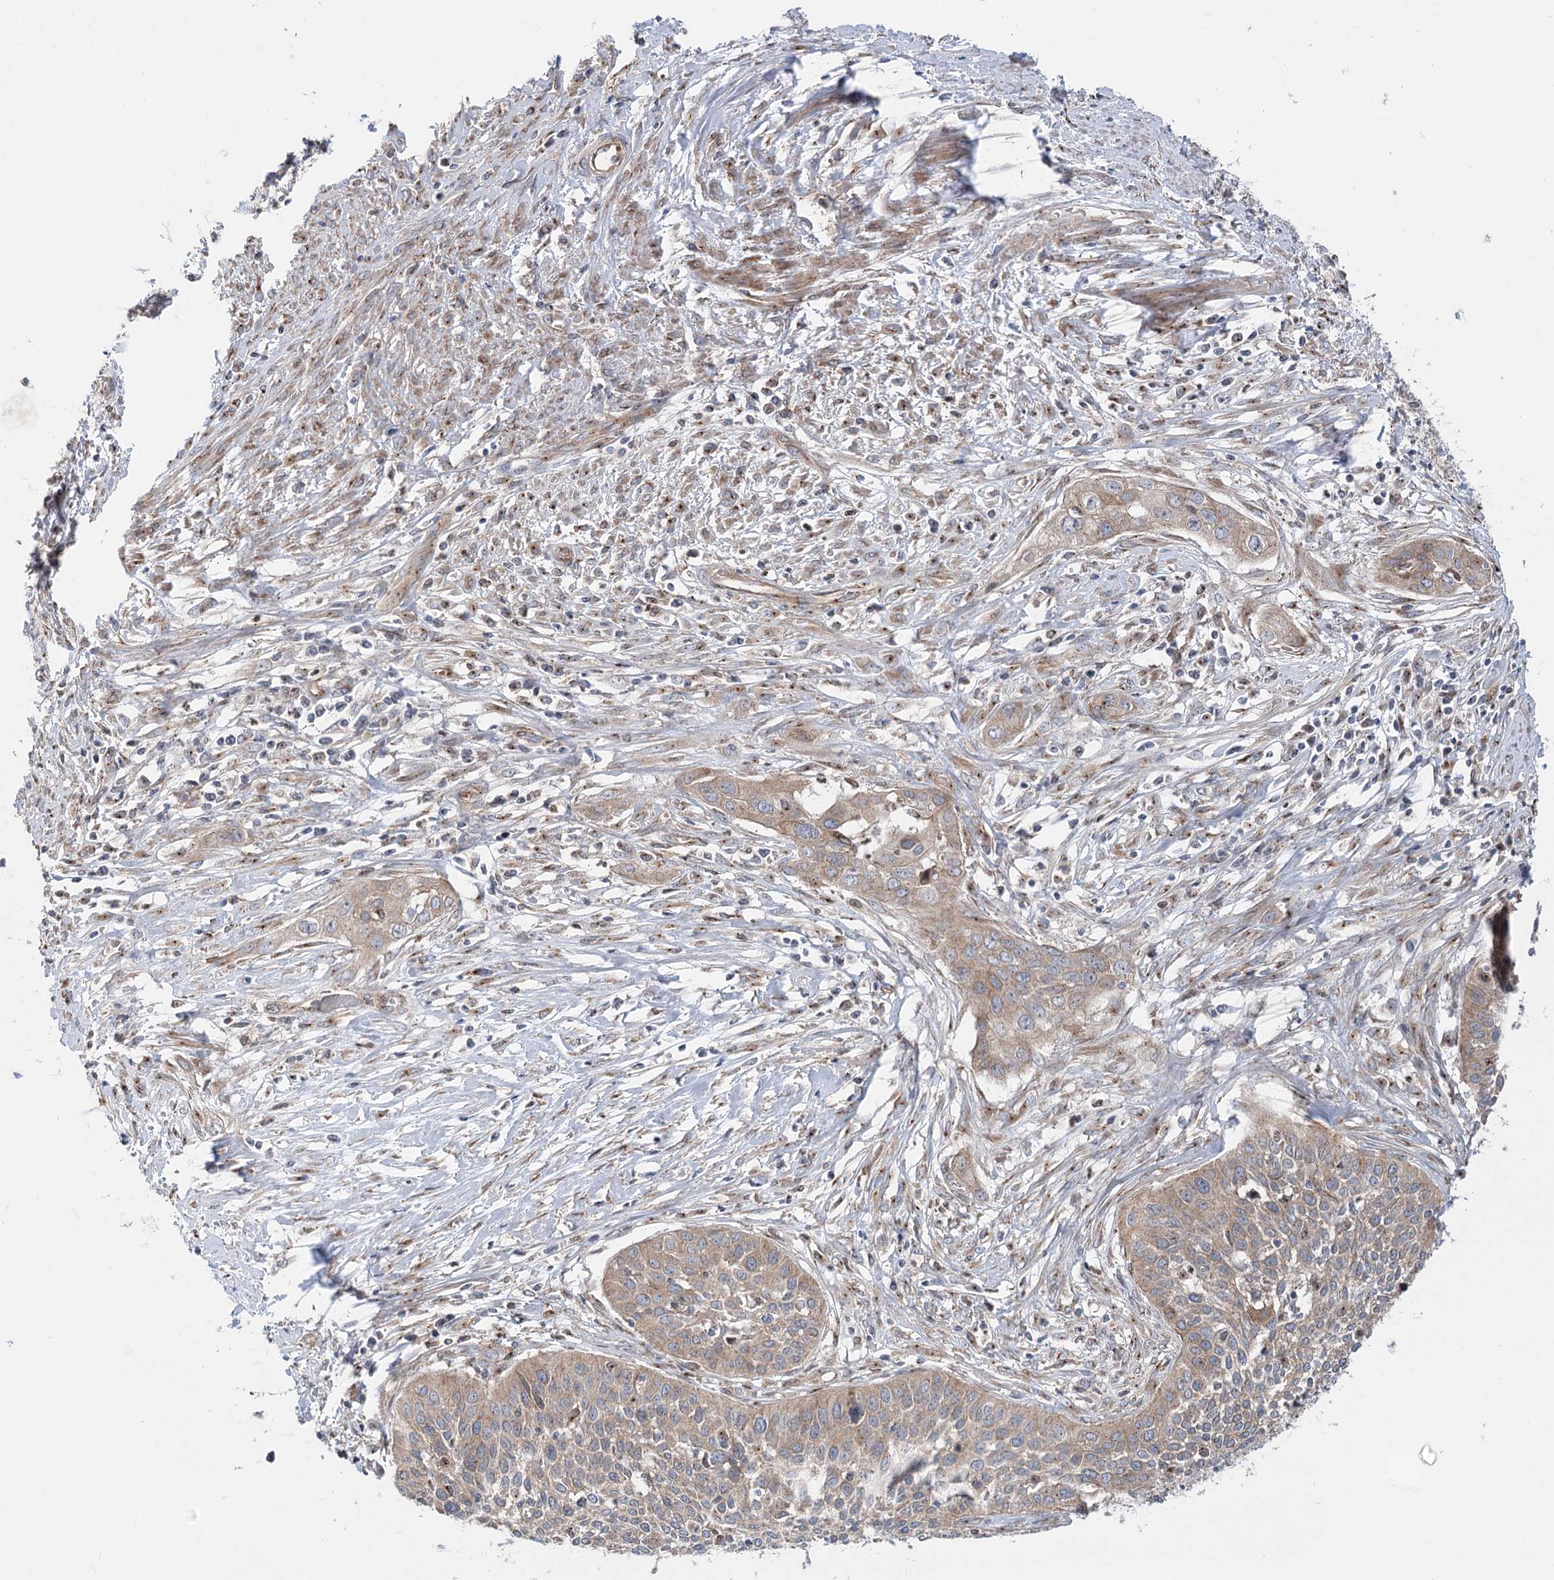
{"staining": {"intensity": "weak", "quantity": ">75%", "location": "cytoplasmic/membranous"}, "tissue": "cervical cancer", "cell_type": "Tumor cells", "image_type": "cancer", "snomed": [{"axis": "morphology", "description": "Squamous cell carcinoma, NOS"}, {"axis": "topography", "description": "Cervix"}], "caption": "Squamous cell carcinoma (cervical) stained for a protein reveals weak cytoplasmic/membranous positivity in tumor cells.", "gene": "SCN11A", "patient": {"sex": "female", "age": 34}}